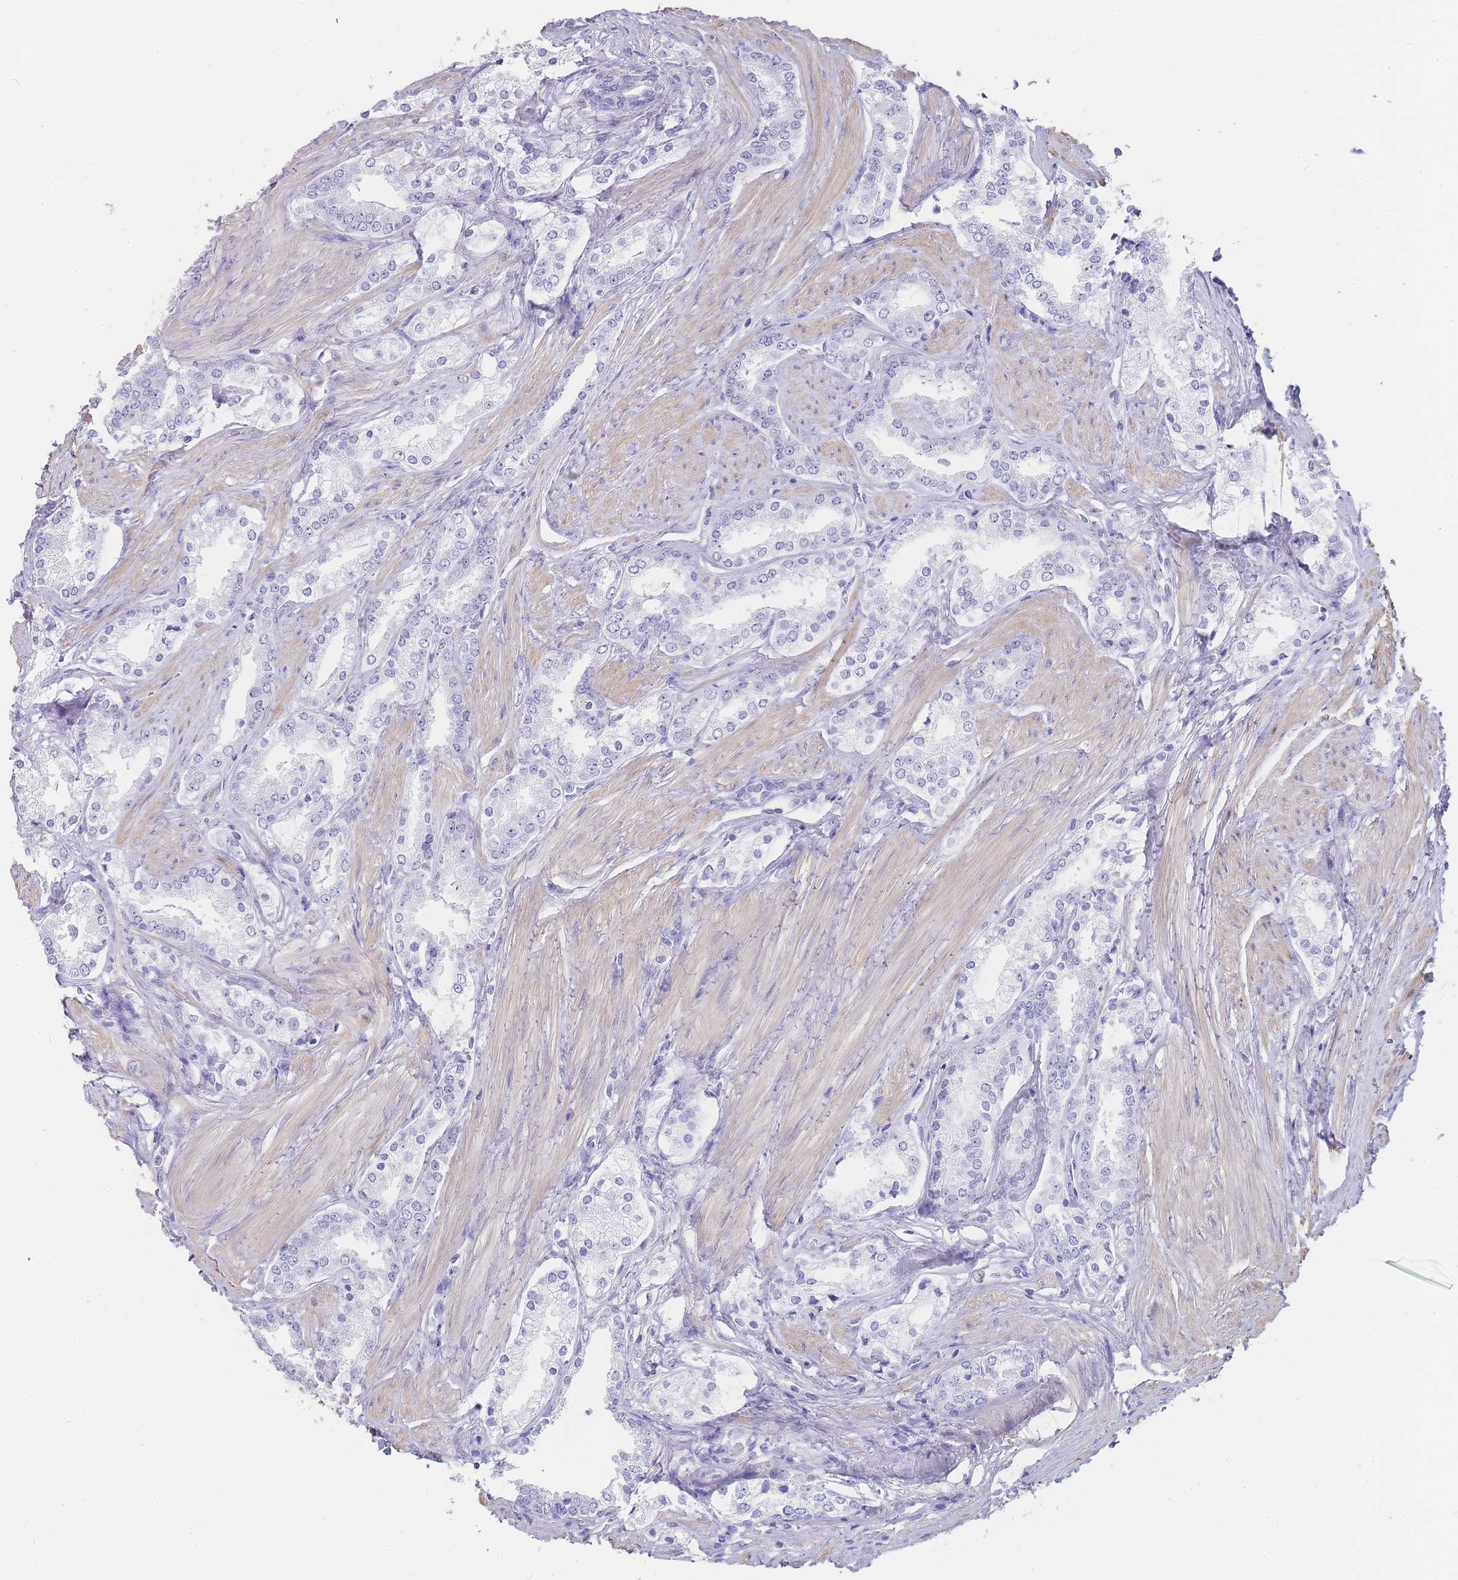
{"staining": {"intensity": "negative", "quantity": "none", "location": "none"}, "tissue": "prostate cancer", "cell_type": "Tumor cells", "image_type": "cancer", "snomed": [{"axis": "morphology", "description": "Adenocarcinoma, High grade"}, {"axis": "topography", "description": "Prostate"}], "caption": "Tumor cells are negative for protein expression in human adenocarcinoma (high-grade) (prostate). (Immunohistochemistry, brightfield microscopy, high magnification).", "gene": "NOP14", "patient": {"sex": "male", "age": 71}}